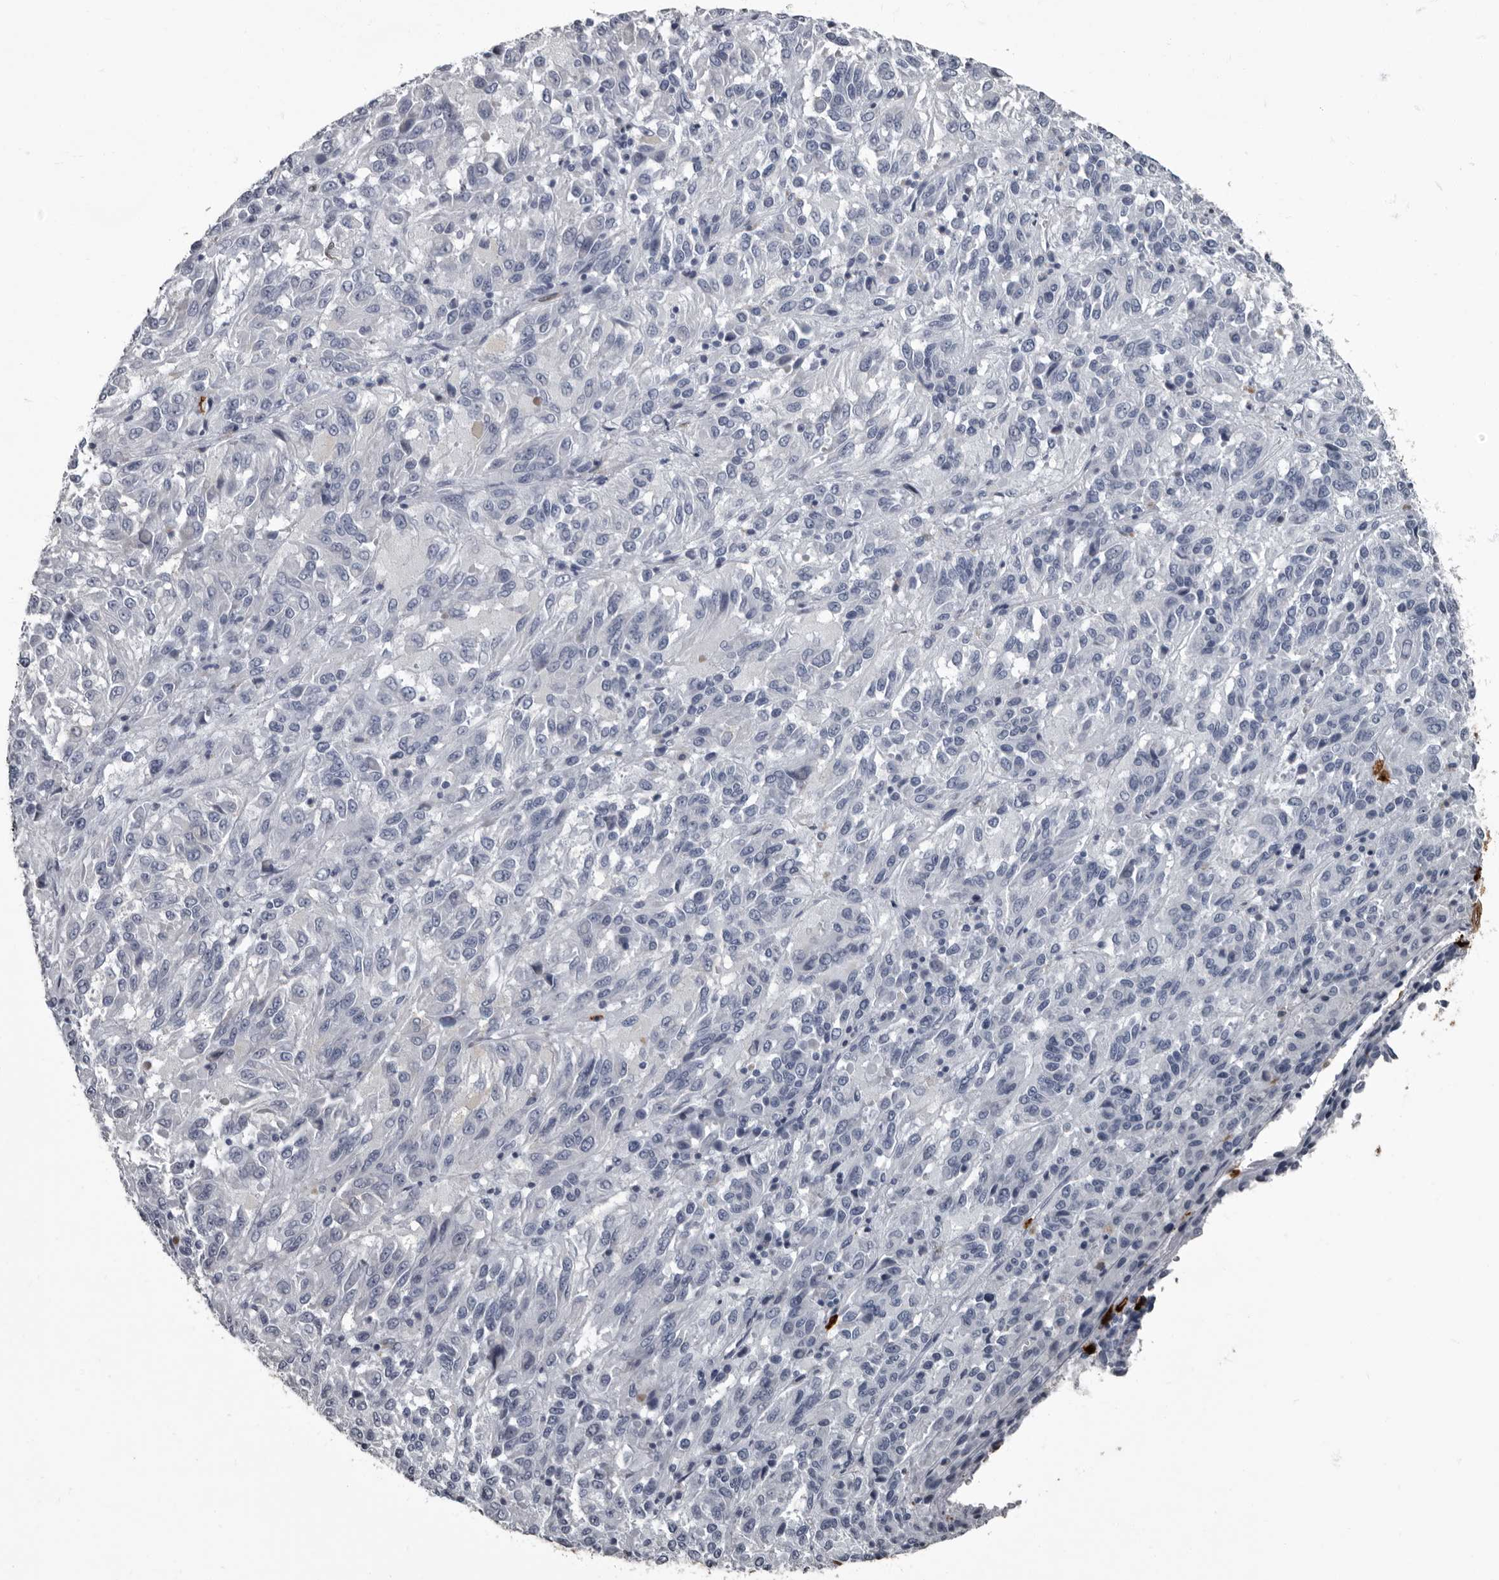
{"staining": {"intensity": "negative", "quantity": "none", "location": "none"}, "tissue": "melanoma", "cell_type": "Tumor cells", "image_type": "cancer", "snomed": [{"axis": "morphology", "description": "Malignant melanoma, Metastatic site"}, {"axis": "topography", "description": "Lung"}], "caption": "There is no significant staining in tumor cells of malignant melanoma (metastatic site). Brightfield microscopy of immunohistochemistry (IHC) stained with DAB (3,3'-diaminobenzidine) (brown) and hematoxylin (blue), captured at high magnification.", "gene": "TPD52L1", "patient": {"sex": "male", "age": 64}}